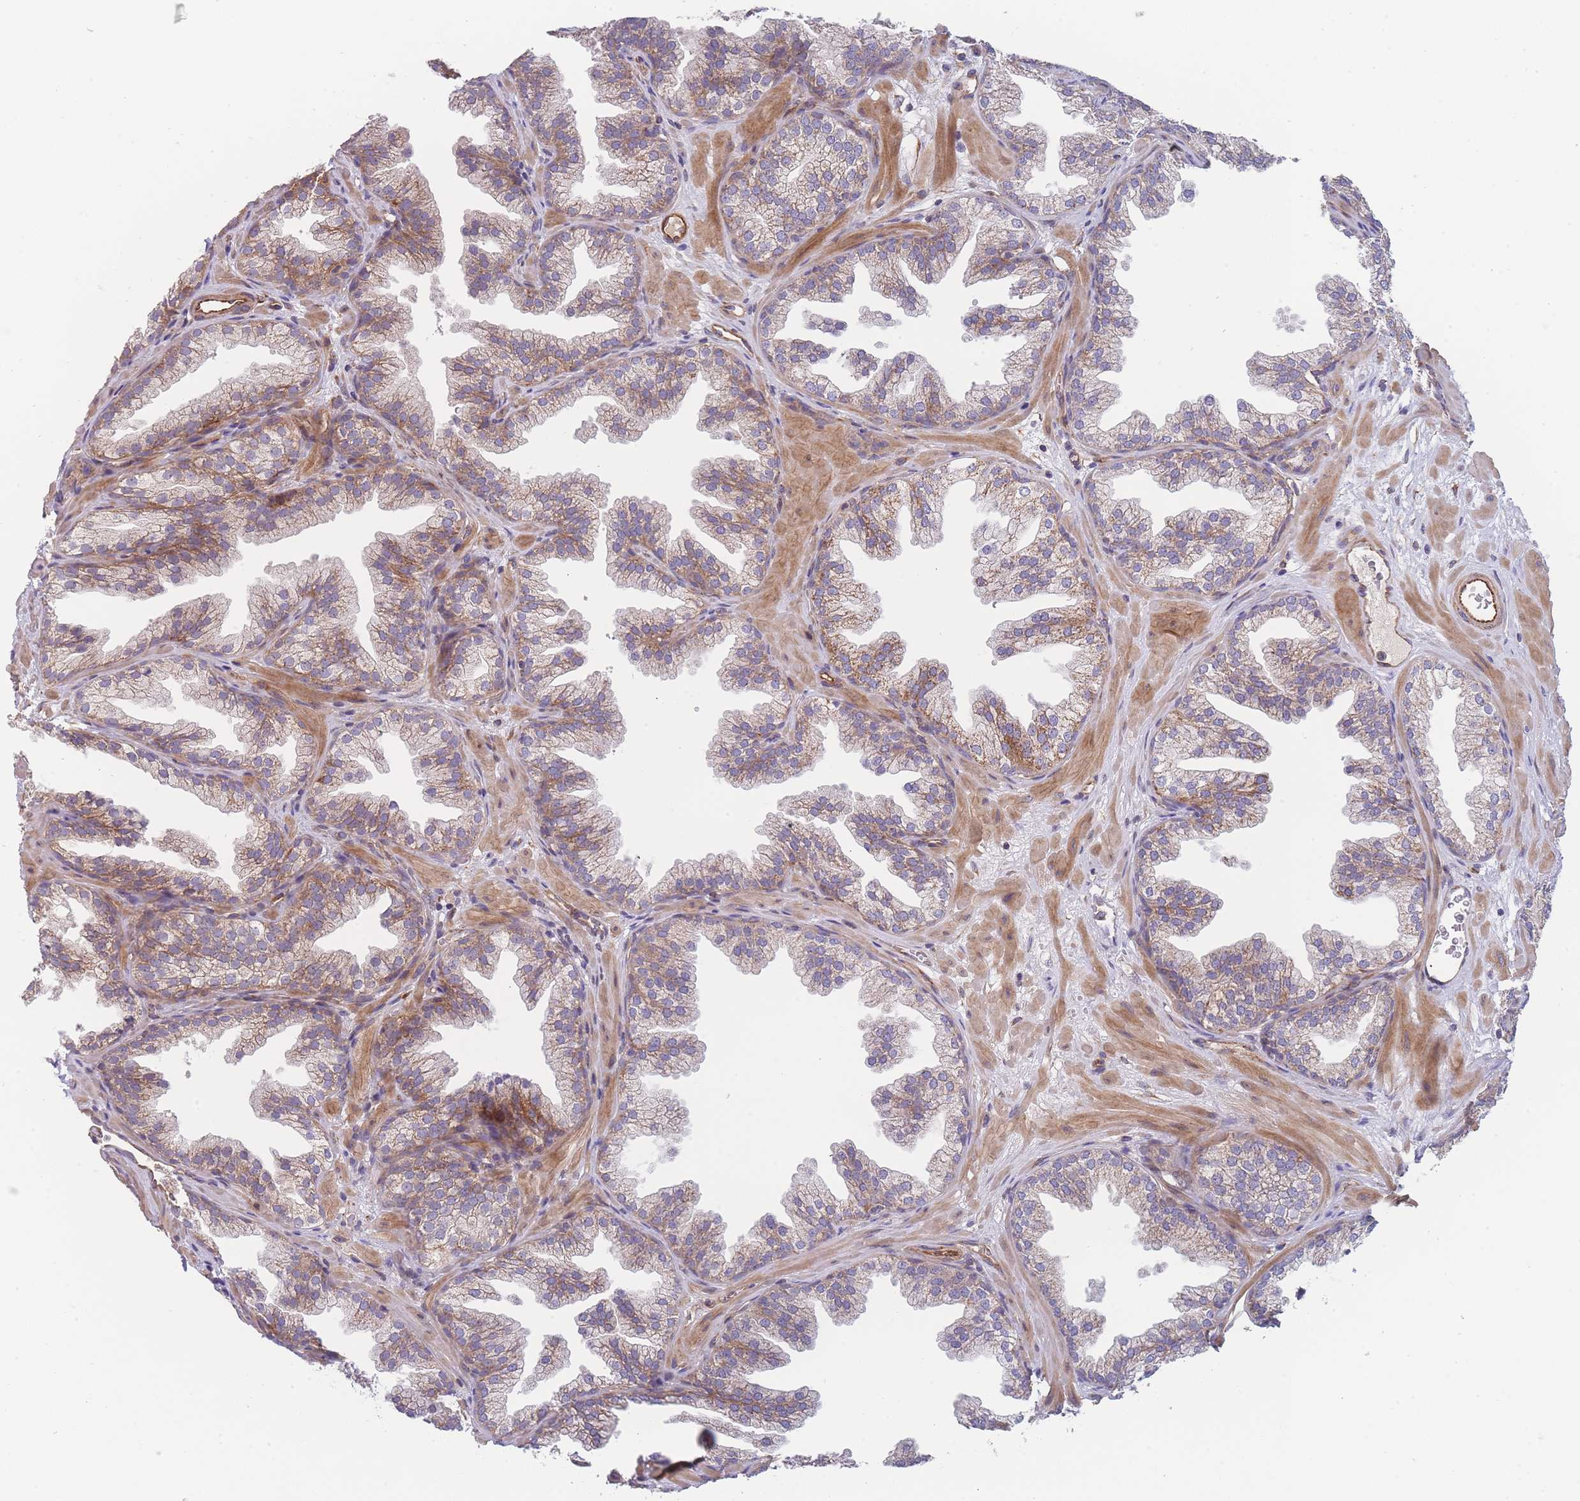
{"staining": {"intensity": "moderate", "quantity": "25%-75%", "location": "cytoplasmic/membranous"}, "tissue": "prostate", "cell_type": "Glandular cells", "image_type": "normal", "snomed": [{"axis": "morphology", "description": "Normal tissue, NOS"}, {"axis": "topography", "description": "Prostate"}], "caption": "High-power microscopy captured an immunohistochemistry image of unremarkable prostate, revealing moderate cytoplasmic/membranous positivity in approximately 25%-75% of glandular cells. The protein is stained brown, and the nuclei are stained in blue (DAB IHC with brightfield microscopy, high magnification).", "gene": "MTRES1", "patient": {"sex": "male", "age": 37}}